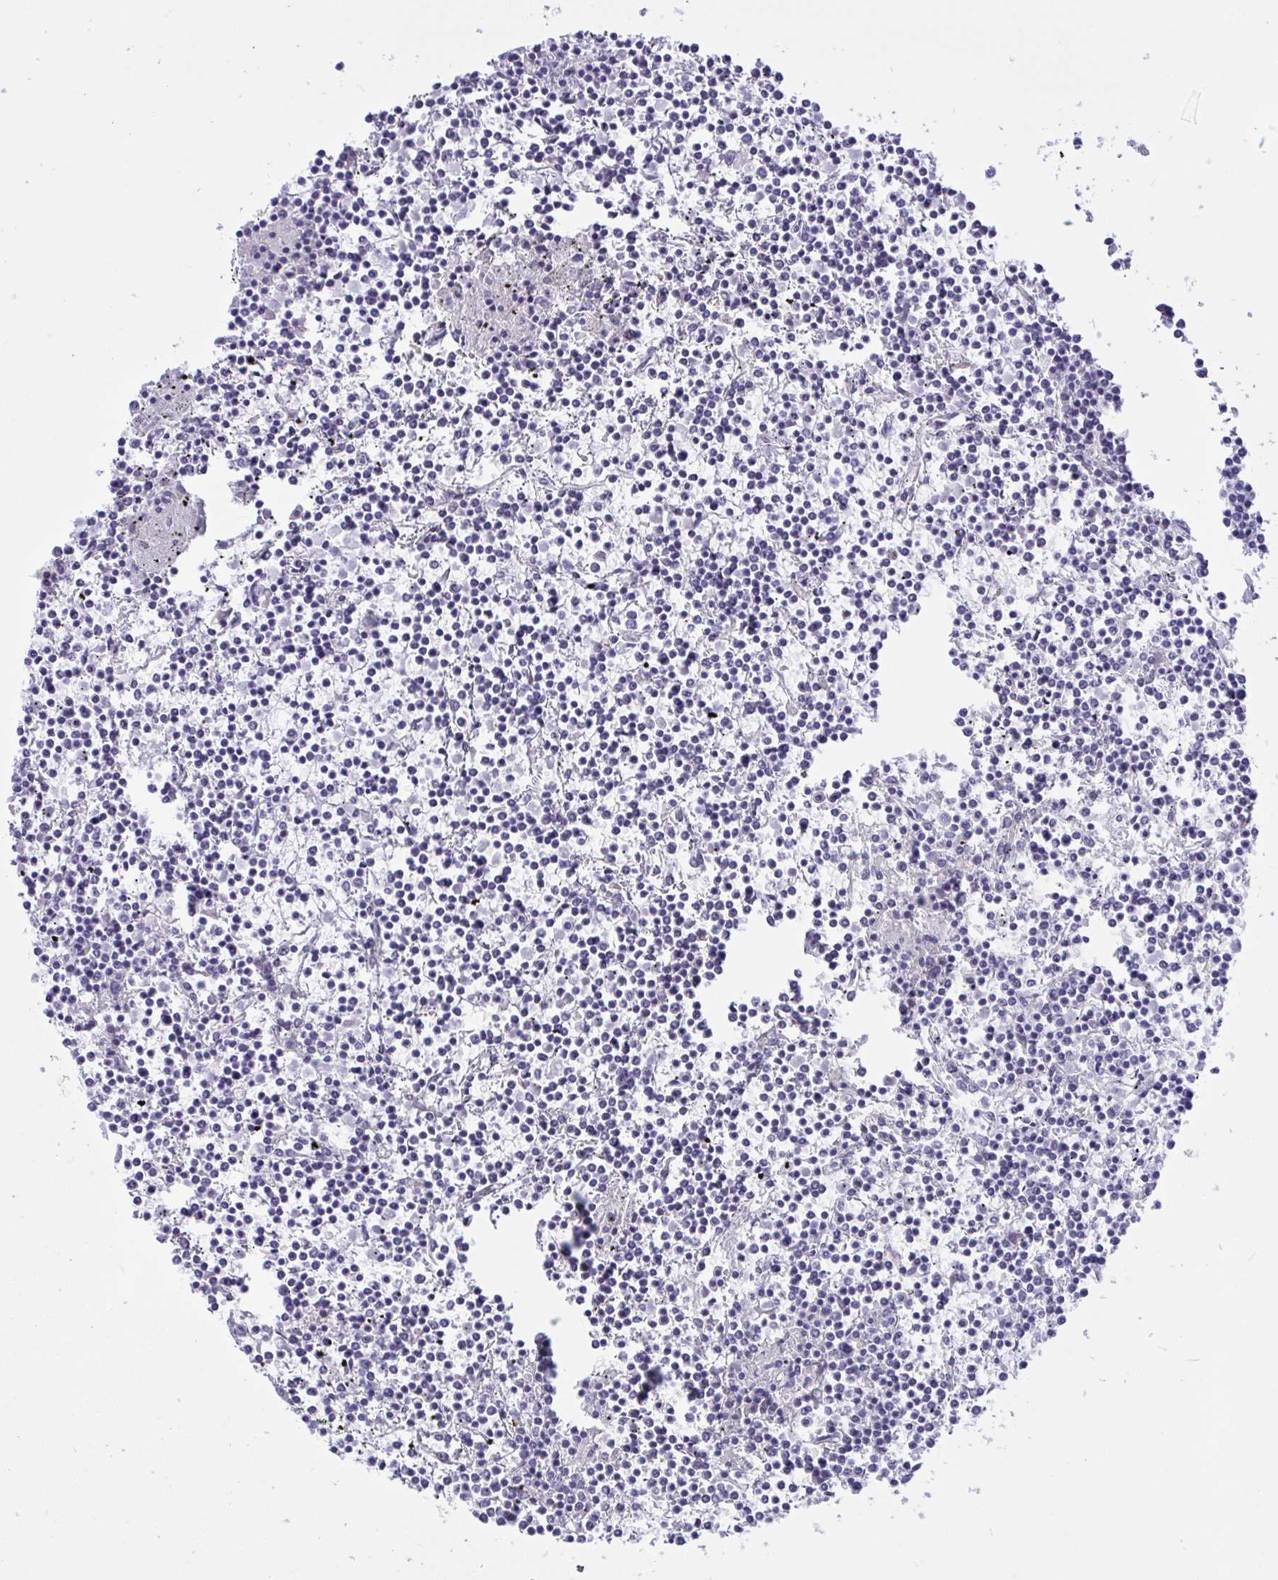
{"staining": {"intensity": "negative", "quantity": "none", "location": "none"}, "tissue": "lymphoma", "cell_type": "Tumor cells", "image_type": "cancer", "snomed": [{"axis": "morphology", "description": "Malignant lymphoma, non-Hodgkin's type, Low grade"}, {"axis": "topography", "description": "Spleen"}], "caption": "Immunohistochemical staining of human lymphoma demonstrates no significant expression in tumor cells.", "gene": "CAMLG", "patient": {"sex": "female", "age": 19}}